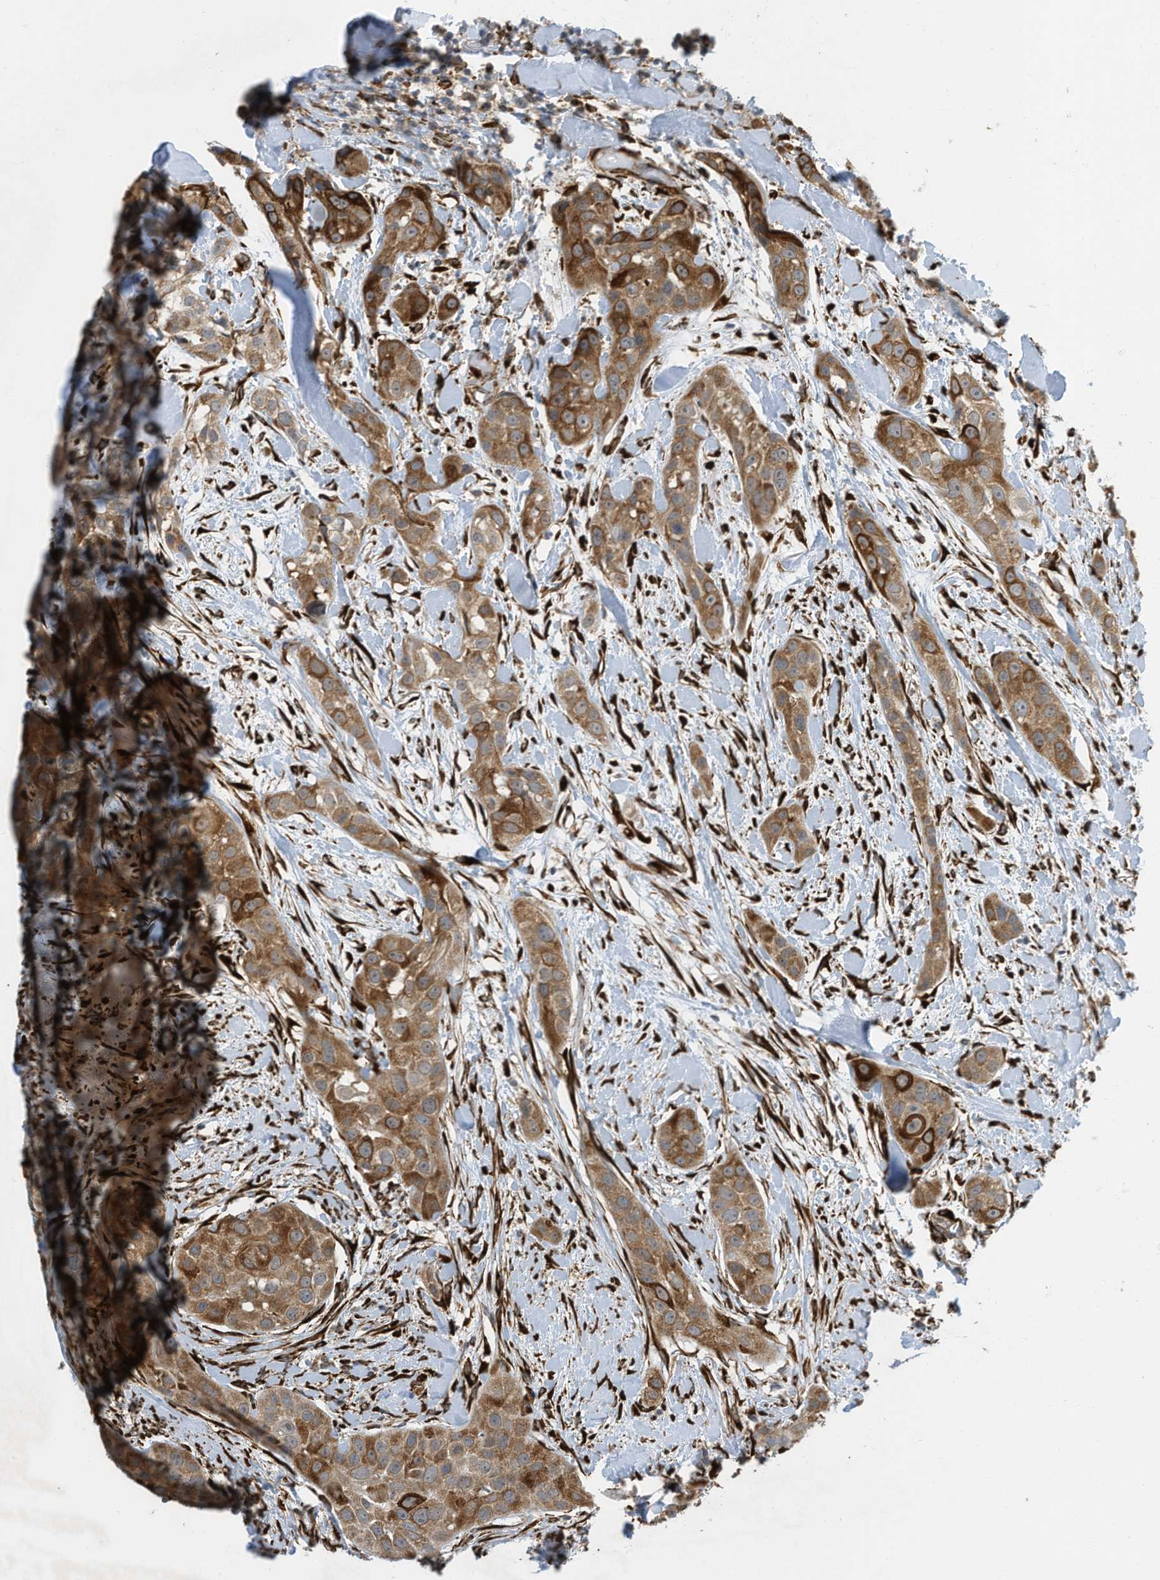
{"staining": {"intensity": "moderate", "quantity": ">75%", "location": "cytoplasmic/membranous"}, "tissue": "head and neck cancer", "cell_type": "Tumor cells", "image_type": "cancer", "snomed": [{"axis": "morphology", "description": "Normal tissue, NOS"}, {"axis": "morphology", "description": "Squamous cell carcinoma, NOS"}, {"axis": "topography", "description": "Skeletal muscle"}, {"axis": "topography", "description": "Head-Neck"}], "caption": "A histopathology image of head and neck squamous cell carcinoma stained for a protein reveals moderate cytoplasmic/membranous brown staining in tumor cells.", "gene": "ZBTB45", "patient": {"sex": "male", "age": 51}}